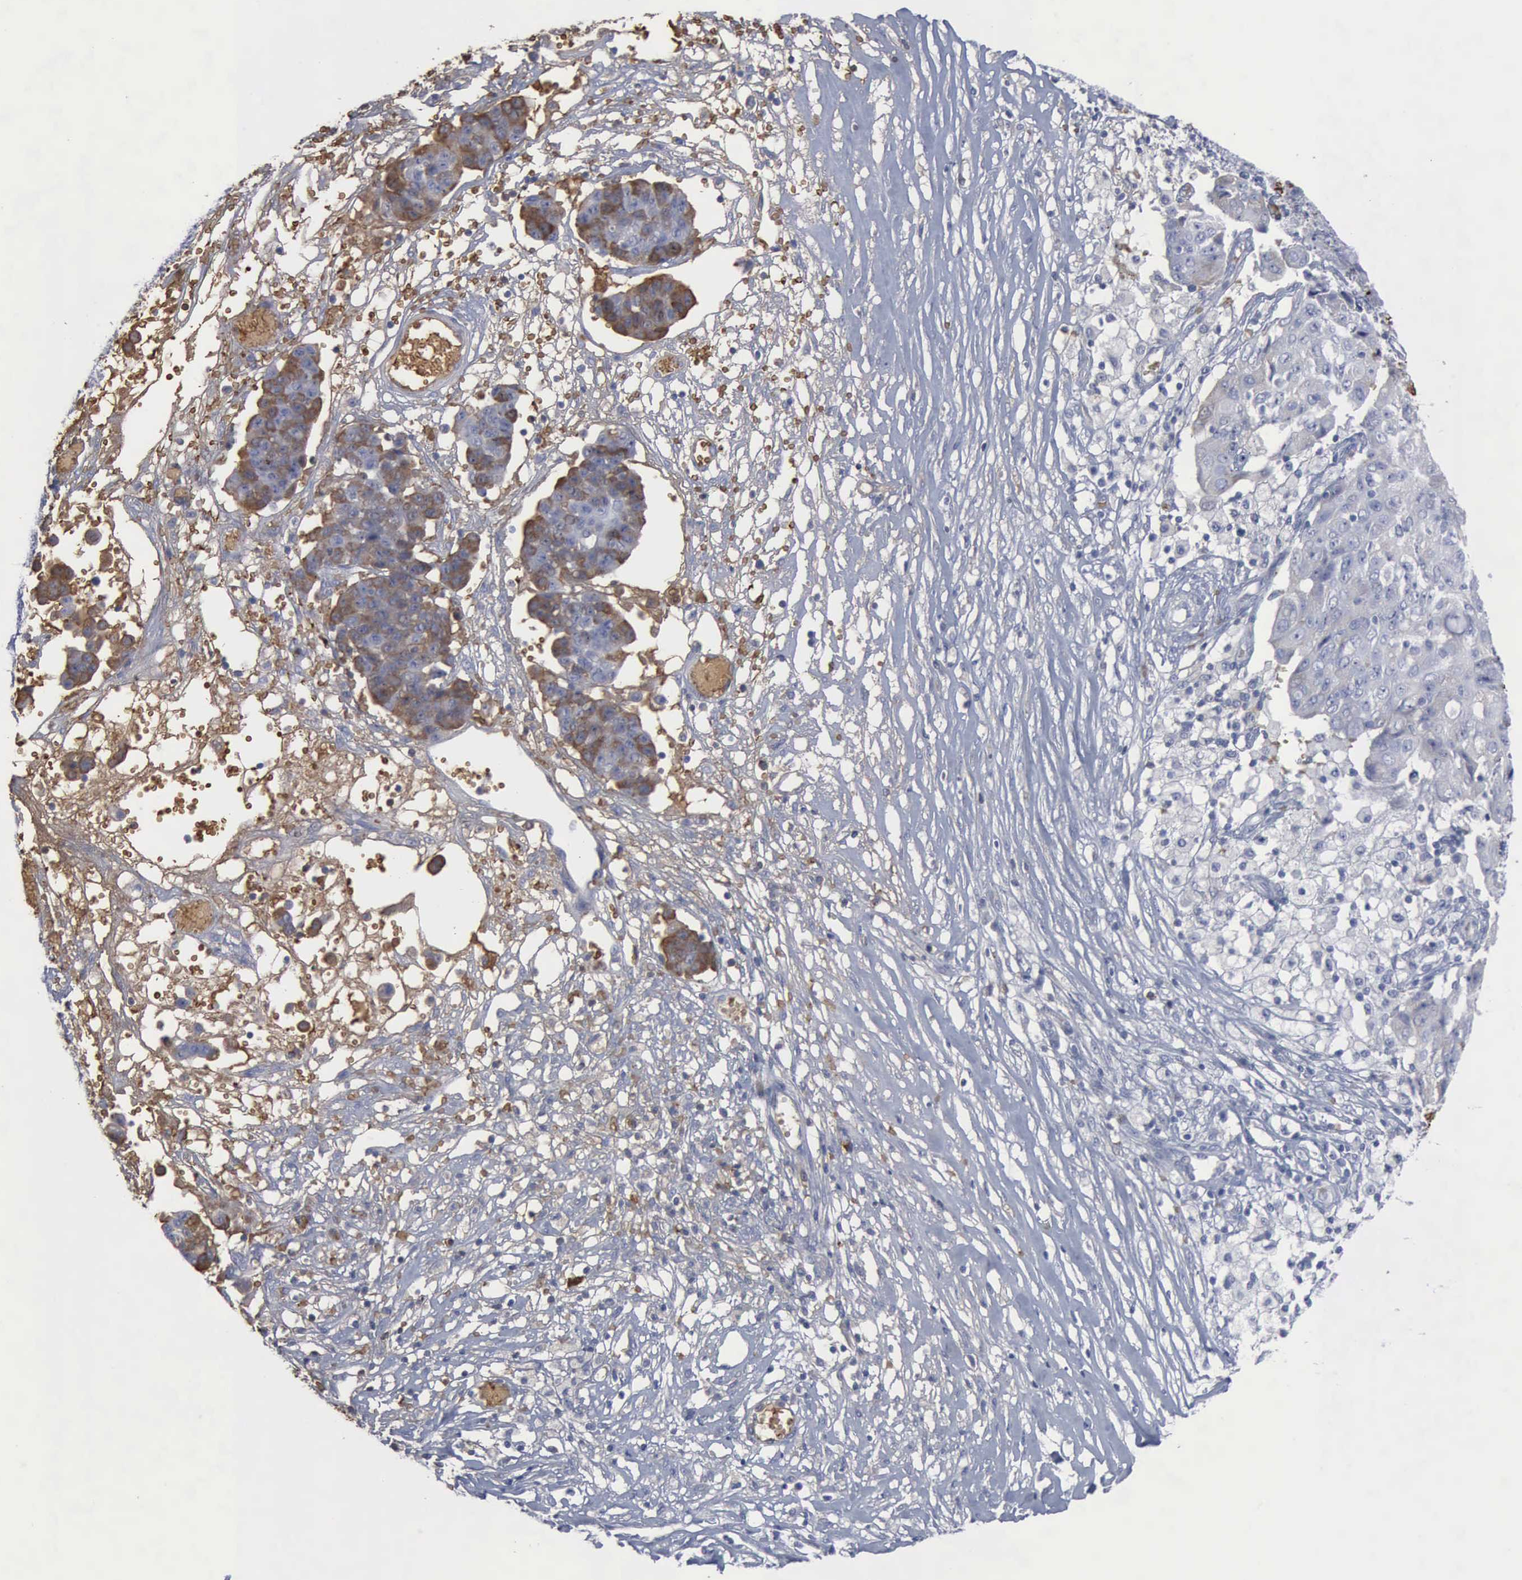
{"staining": {"intensity": "moderate", "quantity": "25%-75%", "location": "cytoplasmic/membranous"}, "tissue": "ovarian cancer", "cell_type": "Tumor cells", "image_type": "cancer", "snomed": [{"axis": "morphology", "description": "Carcinoma, endometroid"}, {"axis": "topography", "description": "Ovary"}], "caption": "Human endometroid carcinoma (ovarian) stained with a protein marker demonstrates moderate staining in tumor cells.", "gene": "TGFB1", "patient": {"sex": "female", "age": 42}}